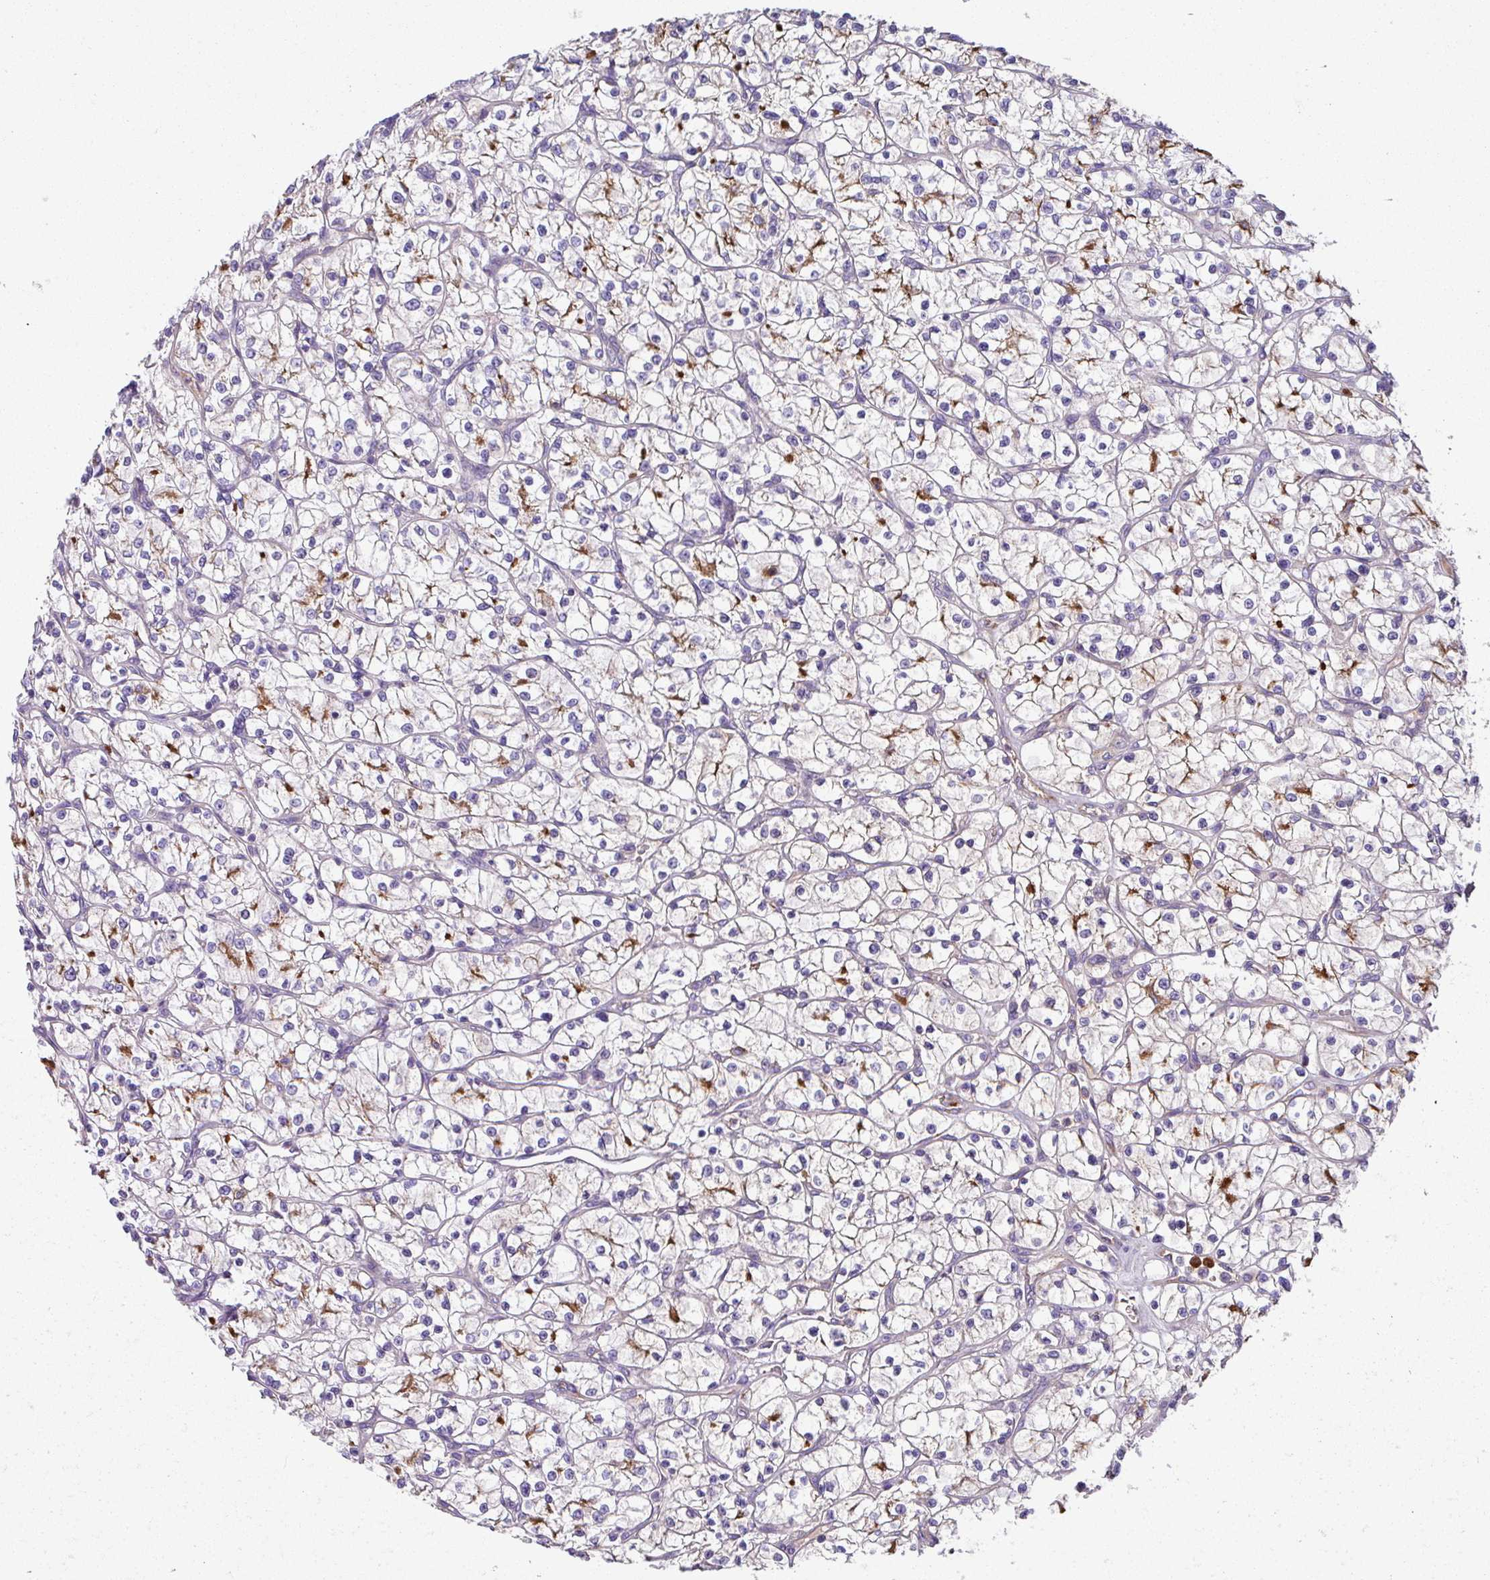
{"staining": {"intensity": "strong", "quantity": "<25%", "location": "cytoplasmic/membranous"}, "tissue": "renal cancer", "cell_type": "Tumor cells", "image_type": "cancer", "snomed": [{"axis": "morphology", "description": "Adenocarcinoma, NOS"}, {"axis": "topography", "description": "Kidney"}], "caption": "Strong cytoplasmic/membranous staining is present in about <25% of tumor cells in adenocarcinoma (renal).", "gene": "CRISP3", "patient": {"sex": "female", "age": 64}}